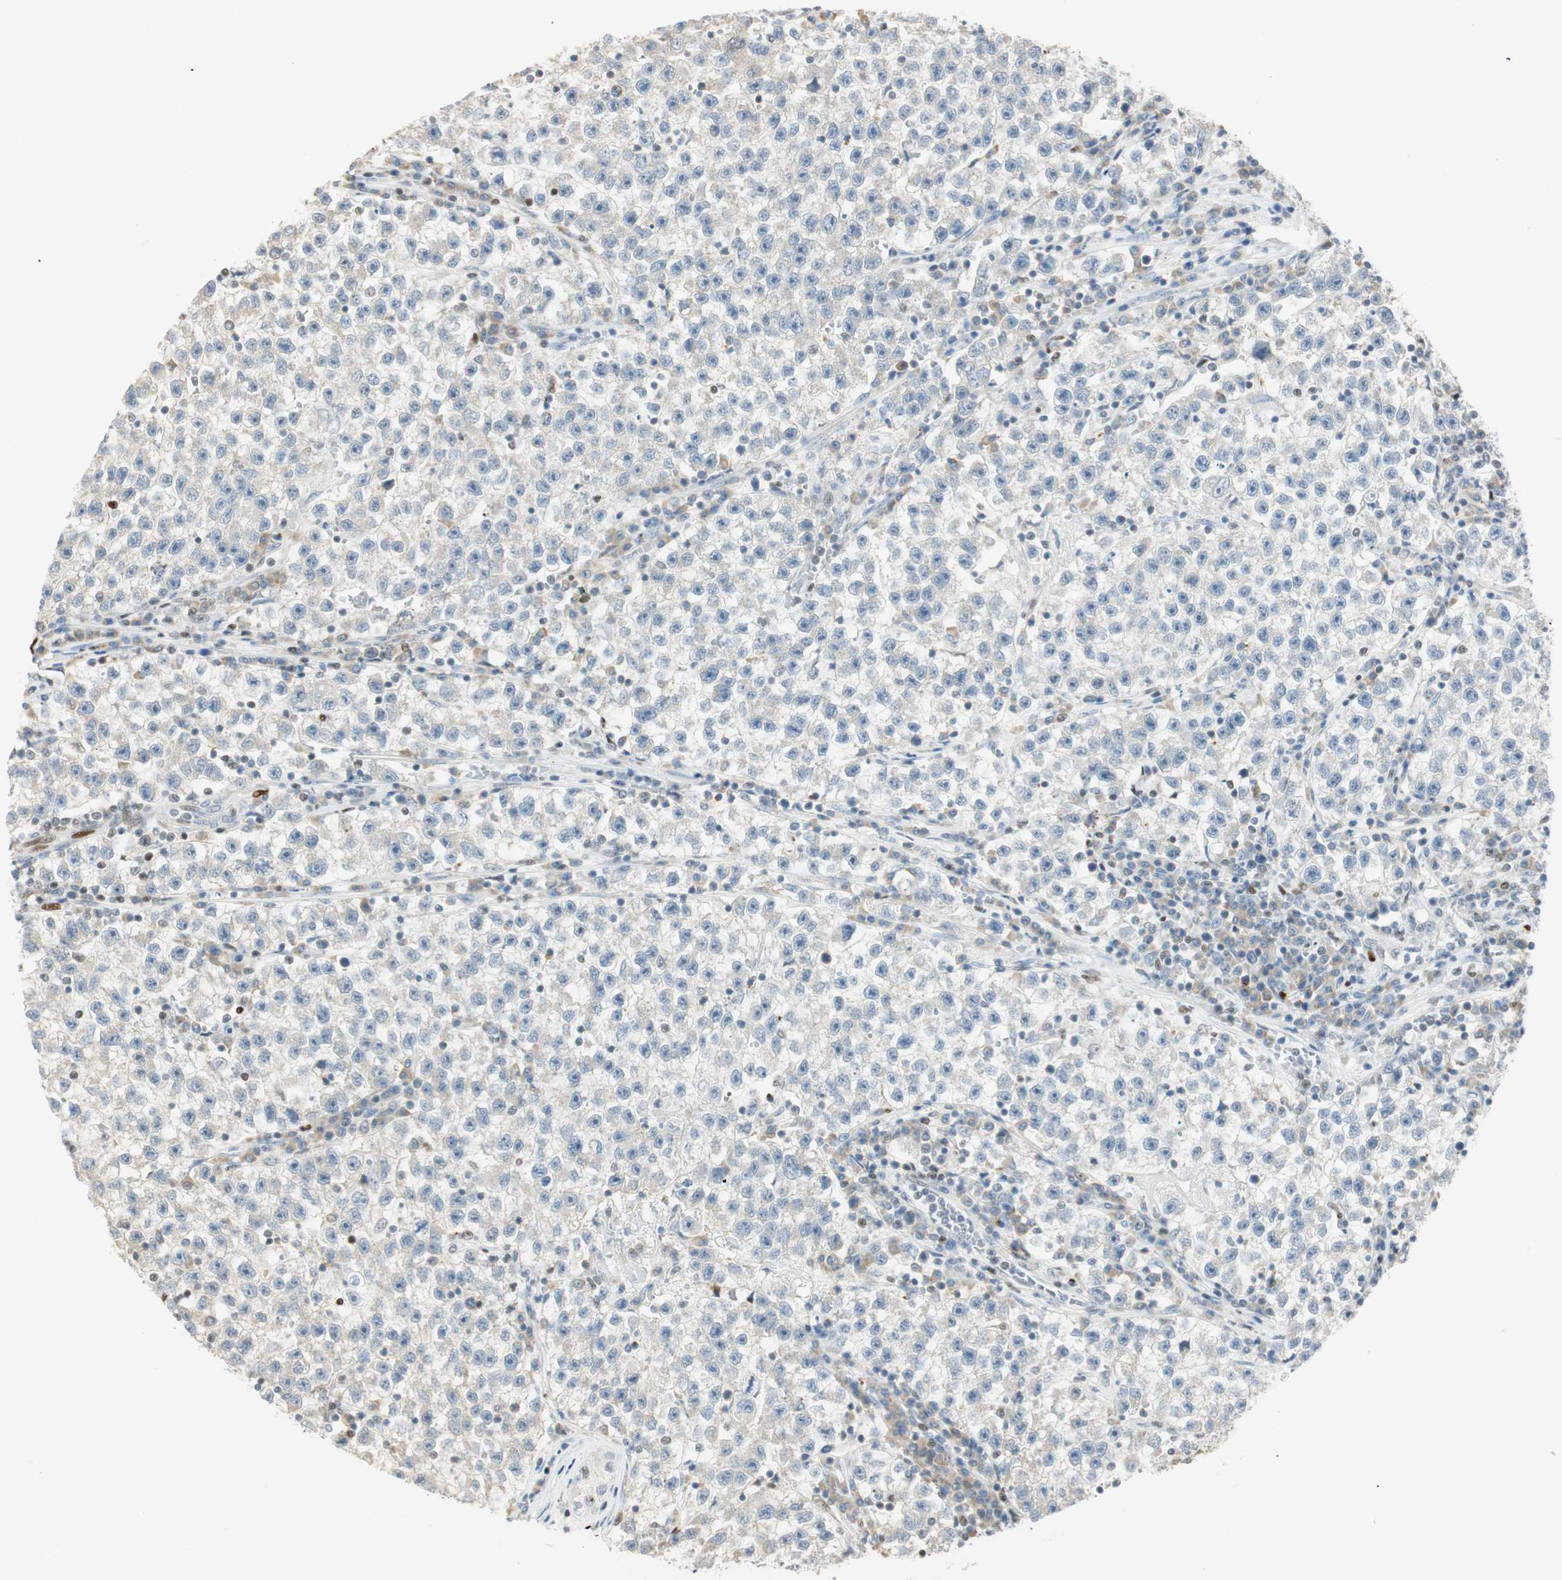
{"staining": {"intensity": "negative", "quantity": "none", "location": "none"}, "tissue": "testis cancer", "cell_type": "Tumor cells", "image_type": "cancer", "snomed": [{"axis": "morphology", "description": "Seminoma, NOS"}, {"axis": "topography", "description": "Testis"}], "caption": "Human seminoma (testis) stained for a protein using immunohistochemistry (IHC) exhibits no staining in tumor cells.", "gene": "MSX2", "patient": {"sex": "male", "age": 22}}